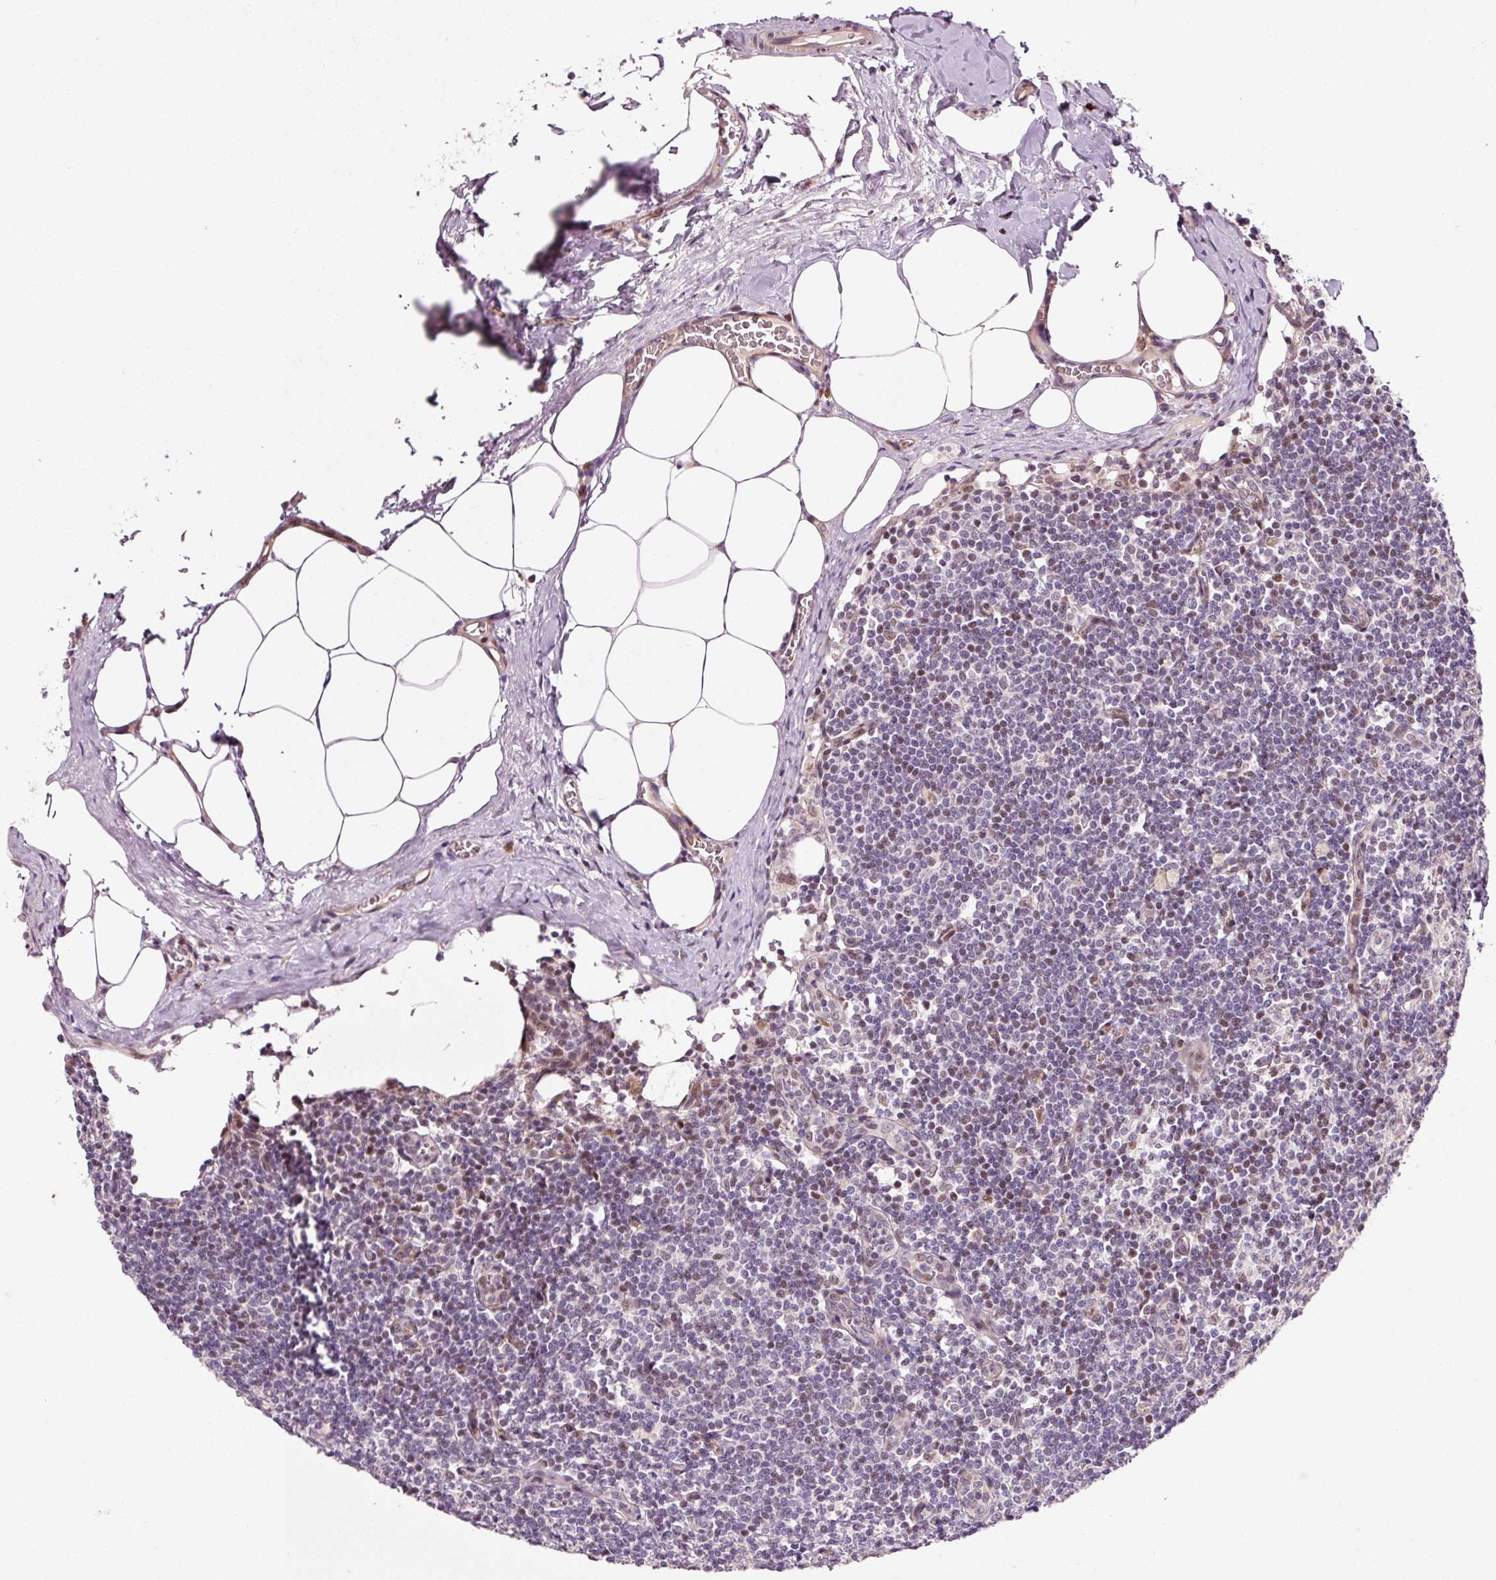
{"staining": {"intensity": "weak", "quantity": "25%-75%", "location": "cytoplasmic/membranous,nuclear"}, "tissue": "lymph node", "cell_type": "Germinal center cells", "image_type": "normal", "snomed": [{"axis": "morphology", "description": "Normal tissue, NOS"}, {"axis": "topography", "description": "Lymph node"}], "caption": "Immunohistochemical staining of benign human lymph node demonstrates low levels of weak cytoplasmic/membranous,nuclear positivity in approximately 25%-75% of germinal center cells. (DAB = brown stain, brightfield microscopy at high magnification).", "gene": "ANKRD20A1", "patient": {"sex": "female", "age": 59}}